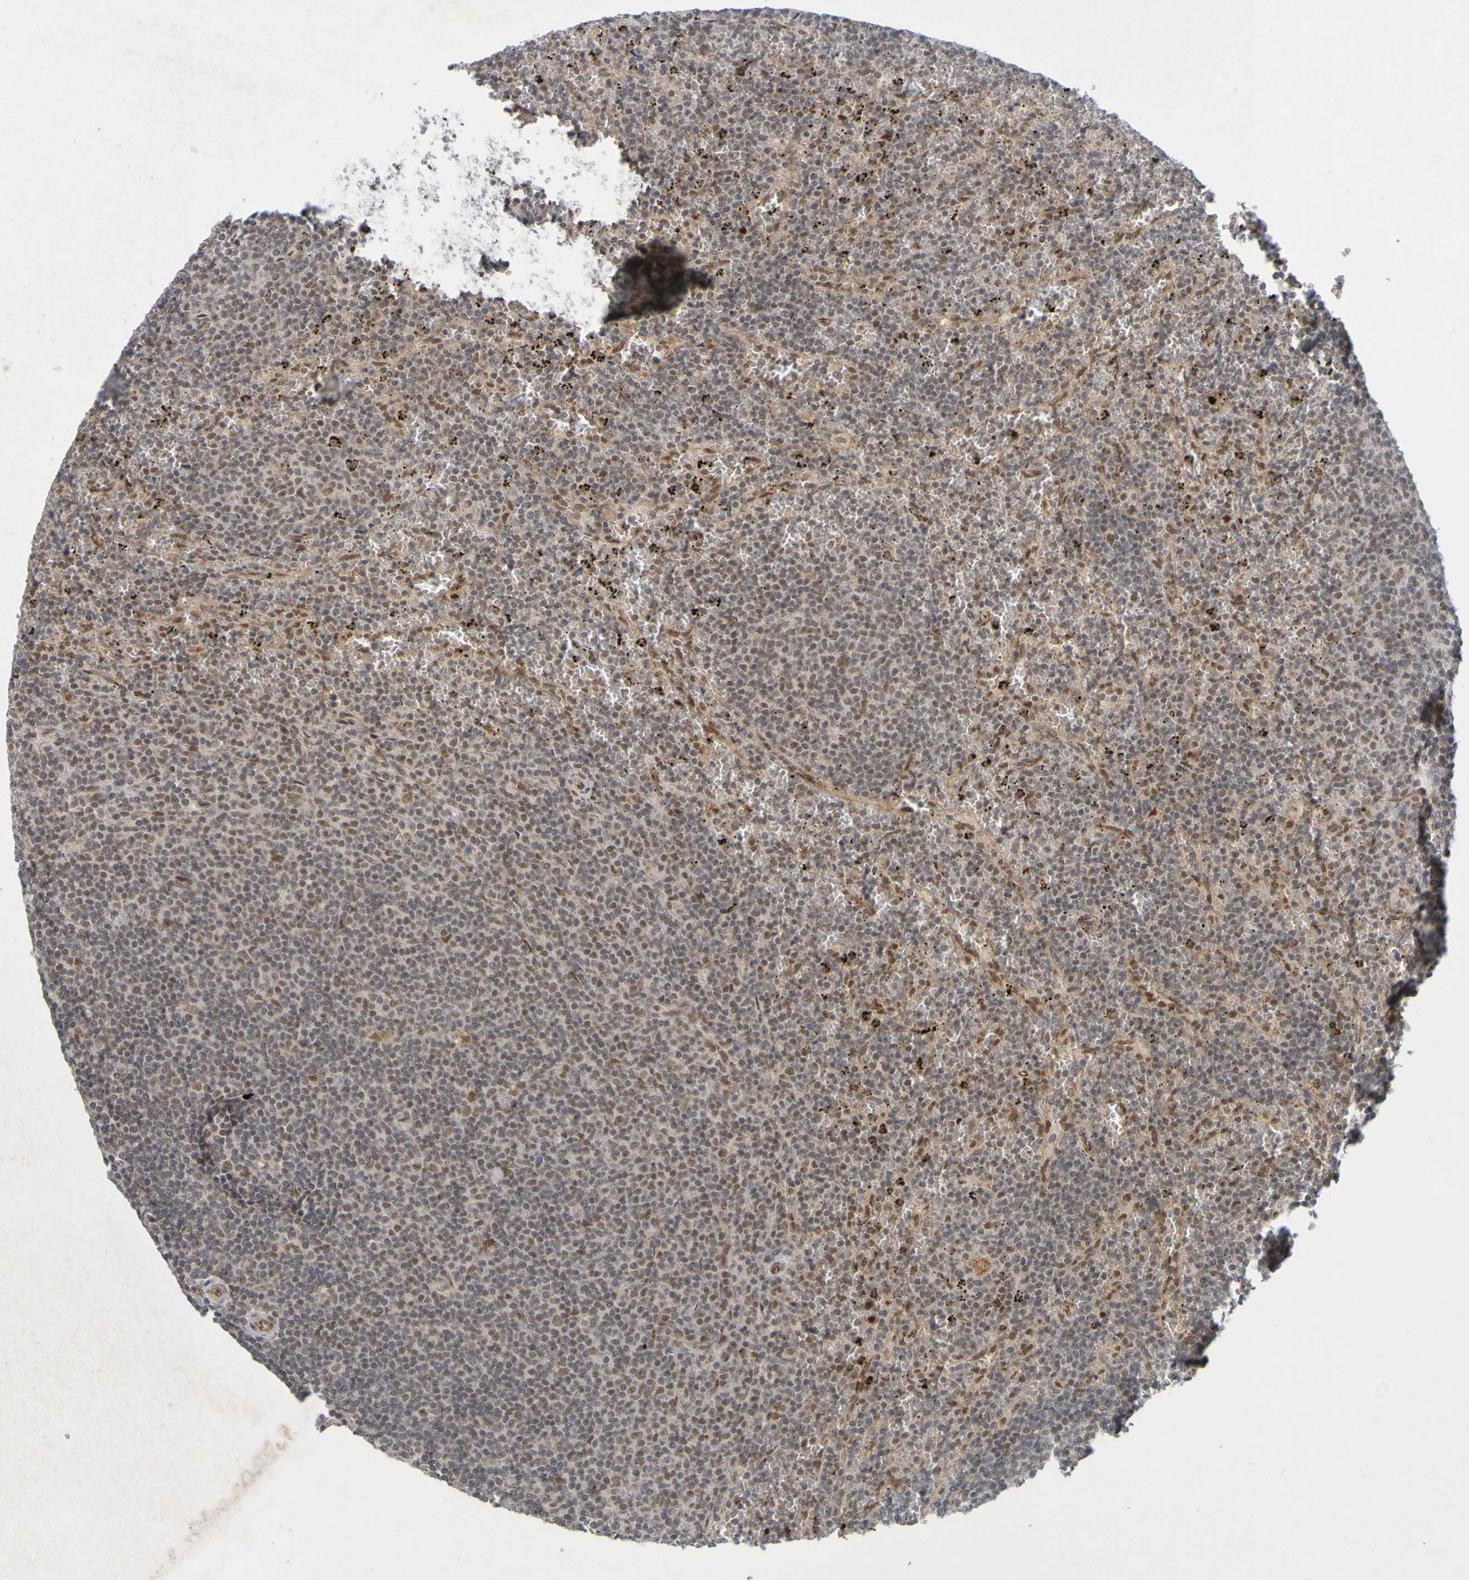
{"staining": {"intensity": "moderate", "quantity": "<25%", "location": "nuclear"}, "tissue": "lymphoma", "cell_type": "Tumor cells", "image_type": "cancer", "snomed": [{"axis": "morphology", "description": "Malignant lymphoma, non-Hodgkin's type, Low grade"}, {"axis": "topography", "description": "Spleen"}], "caption": "The image exhibits immunohistochemical staining of malignant lymphoma, non-Hodgkin's type (low-grade). There is moderate nuclear staining is appreciated in about <25% of tumor cells.", "gene": "MCPH1", "patient": {"sex": "female", "age": 50}}